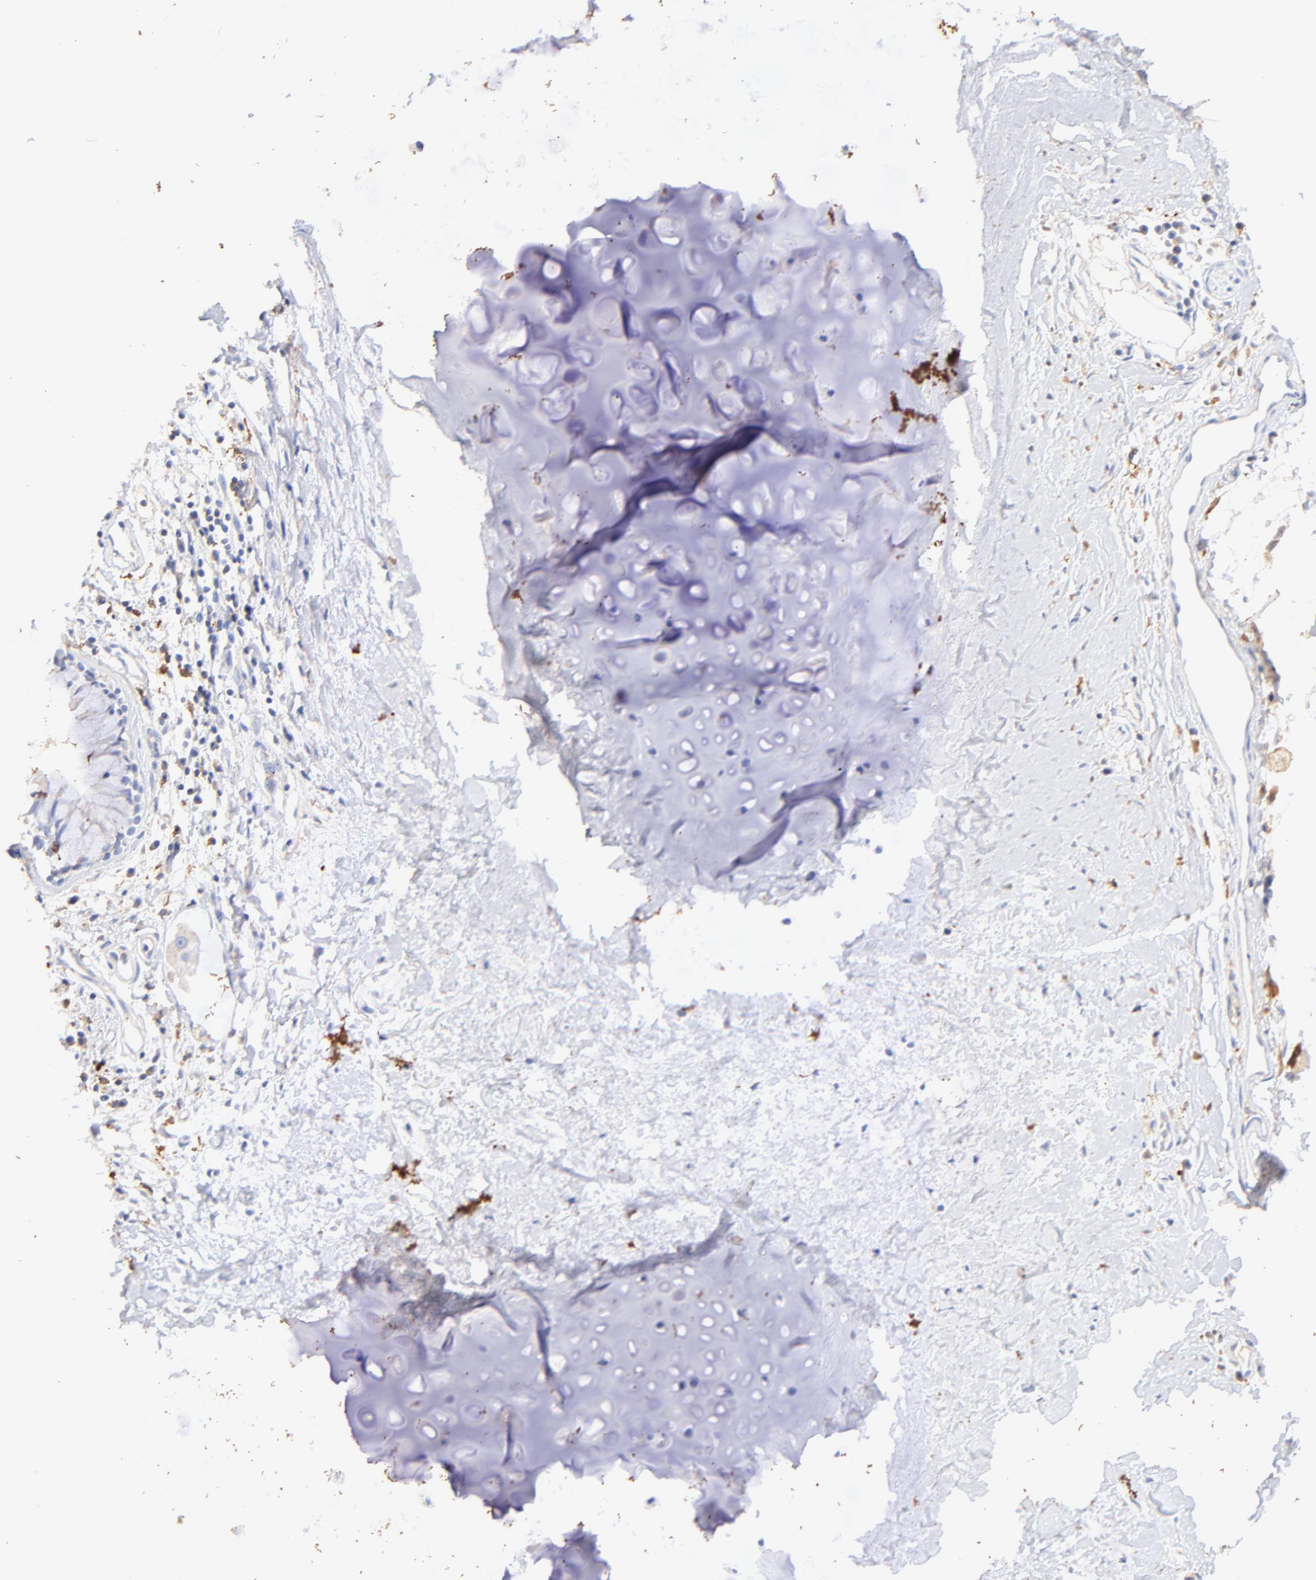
{"staining": {"intensity": "negative", "quantity": "none", "location": "none"}, "tissue": "adipose tissue", "cell_type": "Adipocytes", "image_type": "normal", "snomed": [{"axis": "morphology", "description": "Normal tissue, NOS"}, {"axis": "morphology", "description": "Adenocarcinoma, NOS"}, {"axis": "topography", "description": "Cartilage tissue"}, {"axis": "topography", "description": "Bronchus"}, {"axis": "topography", "description": "Lung"}], "caption": "Normal adipose tissue was stained to show a protein in brown. There is no significant expression in adipocytes.", "gene": "IGLV7", "patient": {"sex": "female", "age": 67}}